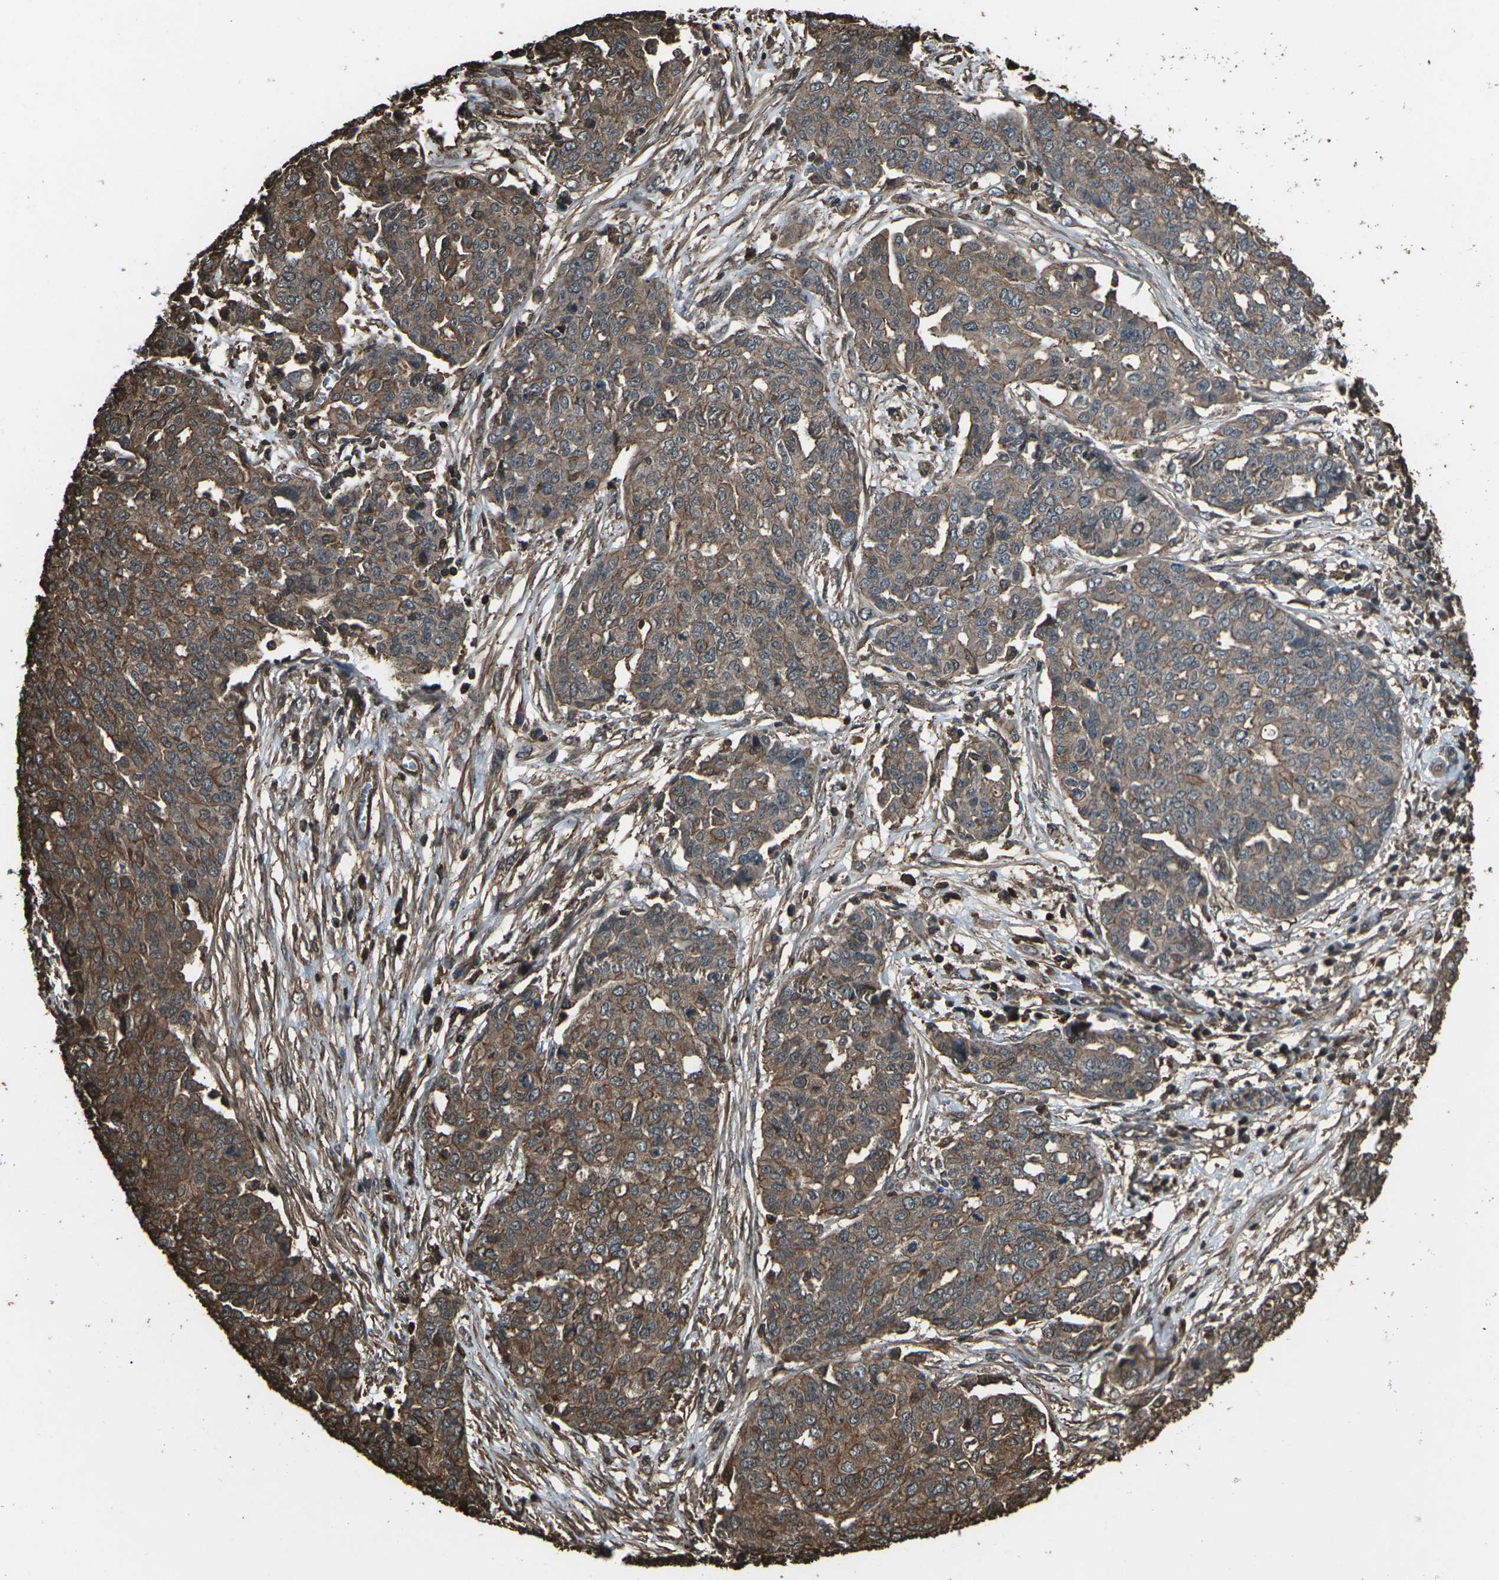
{"staining": {"intensity": "strong", "quantity": ">75%", "location": "cytoplasmic/membranous"}, "tissue": "ovarian cancer", "cell_type": "Tumor cells", "image_type": "cancer", "snomed": [{"axis": "morphology", "description": "Cystadenocarcinoma, serous, NOS"}, {"axis": "topography", "description": "Soft tissue"}, {"axis": "topography", "description": "Ovary"}], "caption": "Immunohistochemical staining of serous cystadenocarcinoma (ovarian) demonstrates strong cytoplasmic/membranous protein expression in approximately >75% of tumor cells.", "gene": "DHPS", "patient": {"sex": "female", "age": 57}}